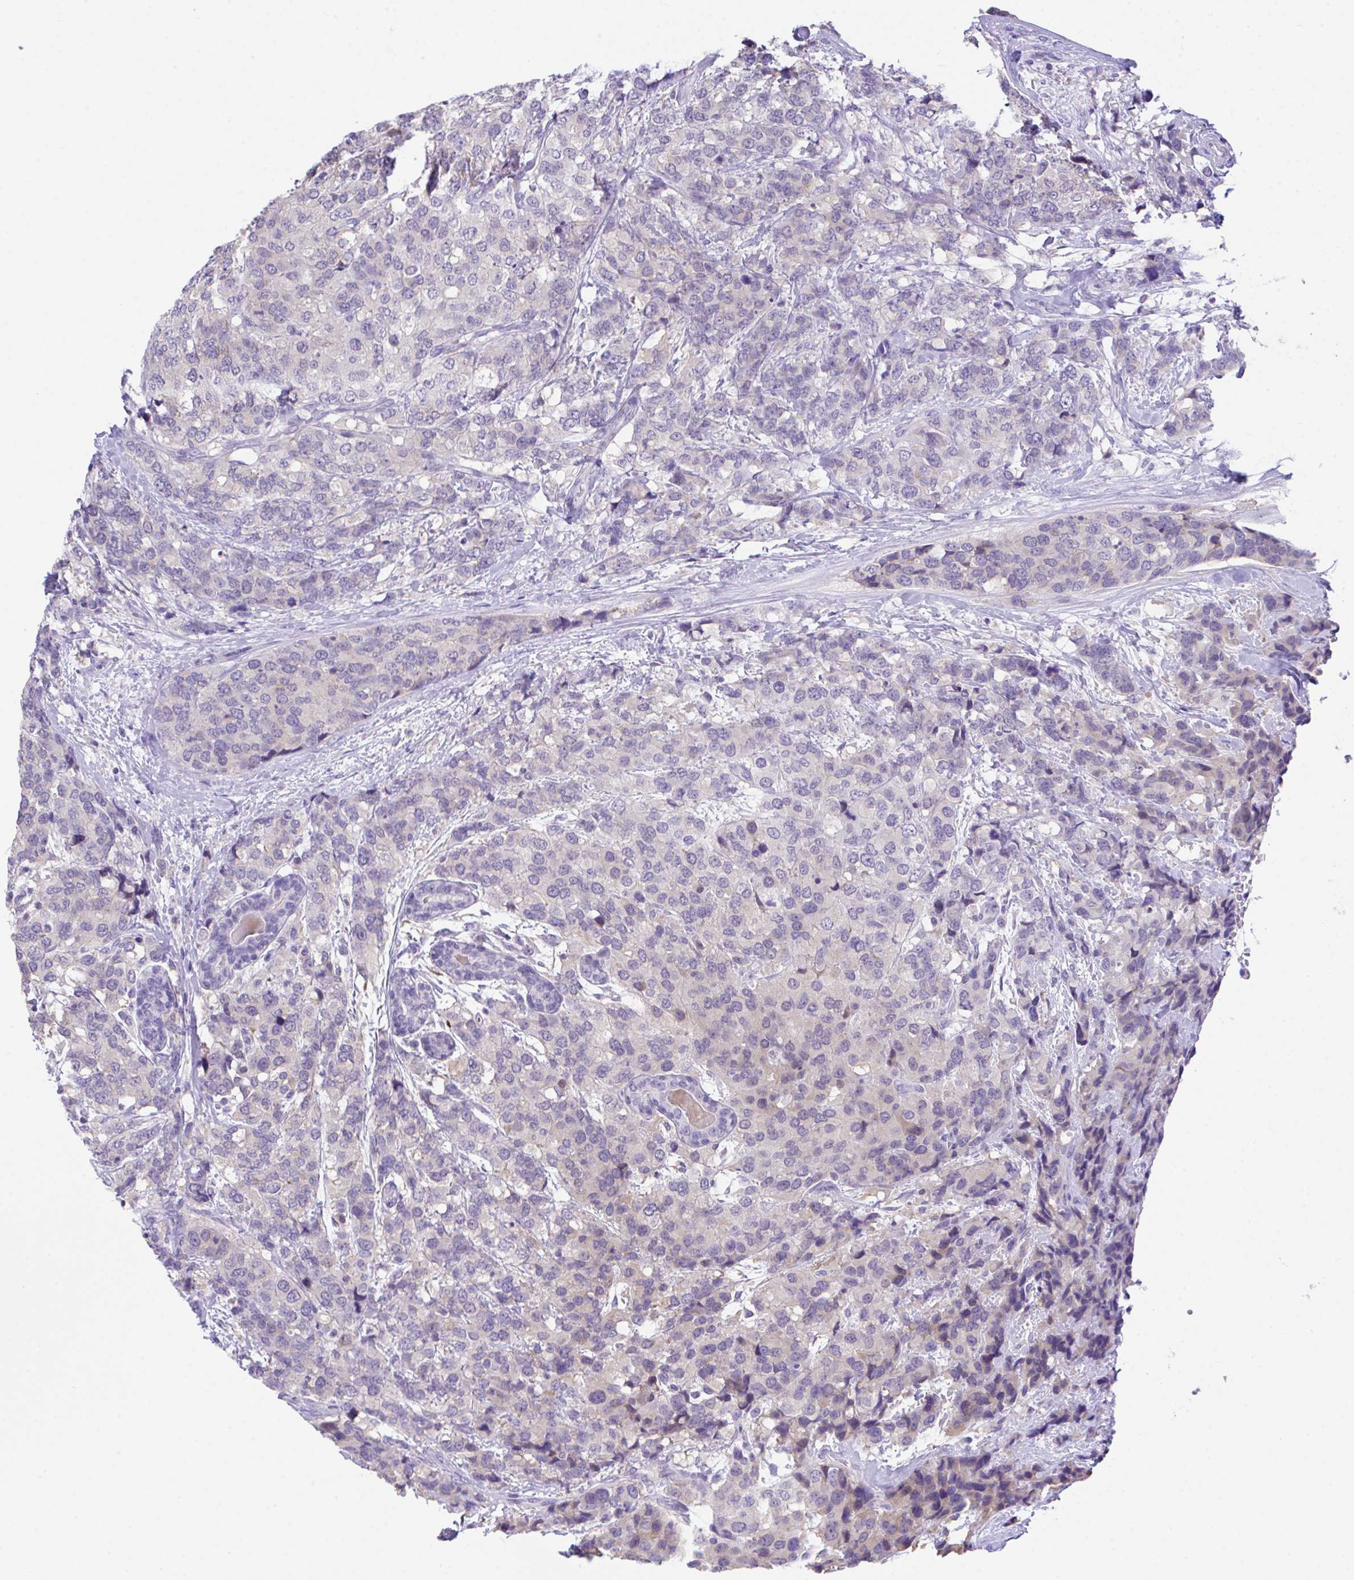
{"staining": {"intensity": "negative", "quantity": "none", "location": "none"}, "tissue": "breast cancer", "cell_type": "Tumor cells", "image_type": "cancer", "snomed": [{"axis": "morphology", "description": "Lobular carcinoma"}, {"axis": "topography", "description": "Breast"}], "caption": "DAB (3,3'-diaminobenzidine) immunohistochemical staining of lobular carcinoma (breast) exhibits no significant staining in tumor cells.", "gene": "HOXB4", "patient": {"sex": "female", "age": 59}}